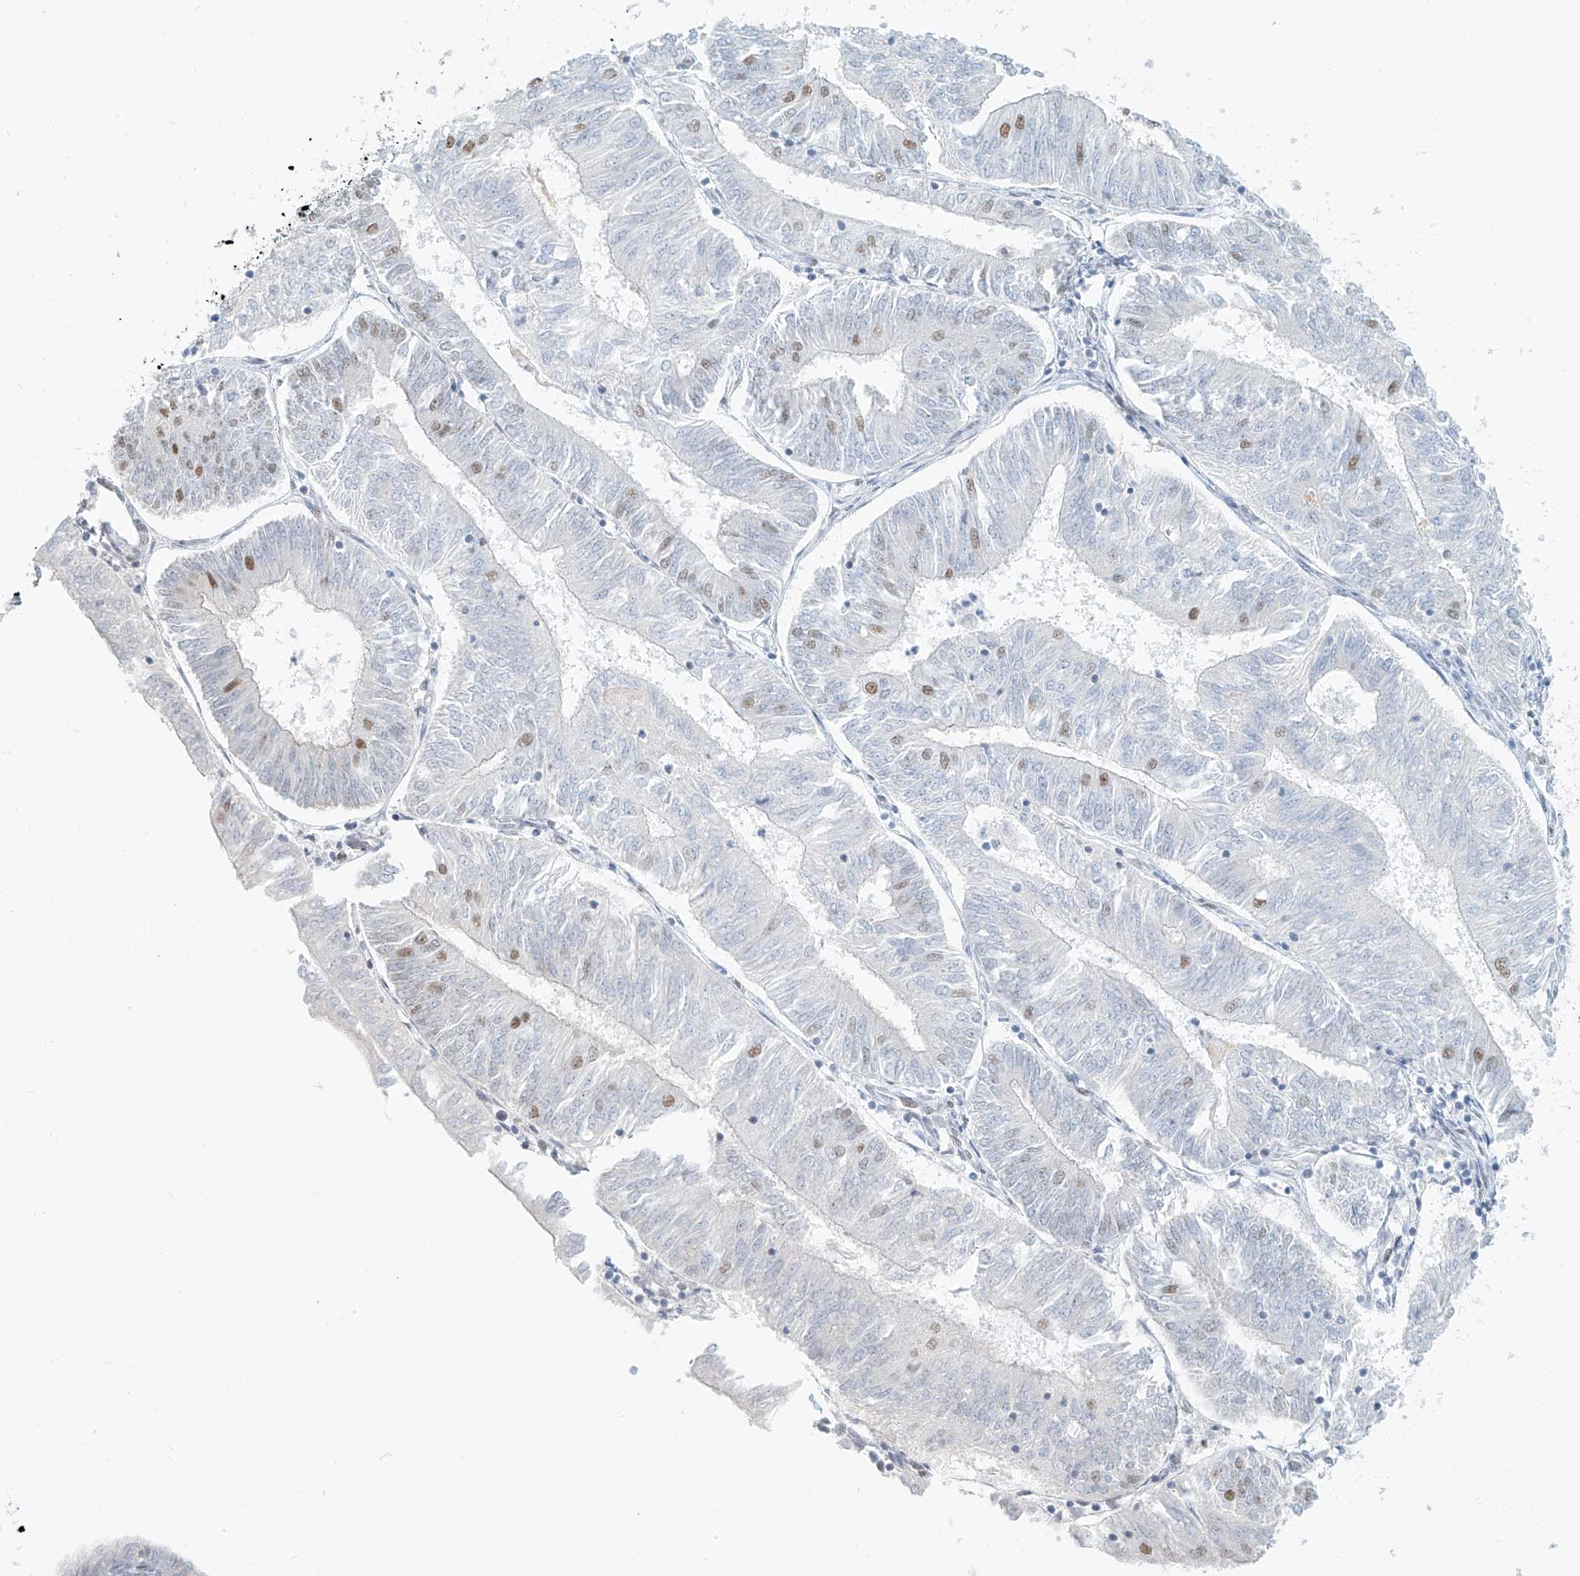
{"staining": {"intensity": "negative", "quantity": "none", "location": "none"}, "tissue": "endometrial cancer", "cell_type": "Tumor cells", "image_type": "cancer", "snomed": [{"axis": "morphology", "description": "Adenocarcinoma, NOS"}, {"axis": "topography", "description": "Endometrium"}], "caption": "Immunohistochemistry (IHC) histopathology image of neoplastic tissue: human adenocarcinoma (endometrial) stained with DAB displays no significant protein staining in tumor cells.", "gene": "PGC", "patient": {"sex": "female", "age": 58}}